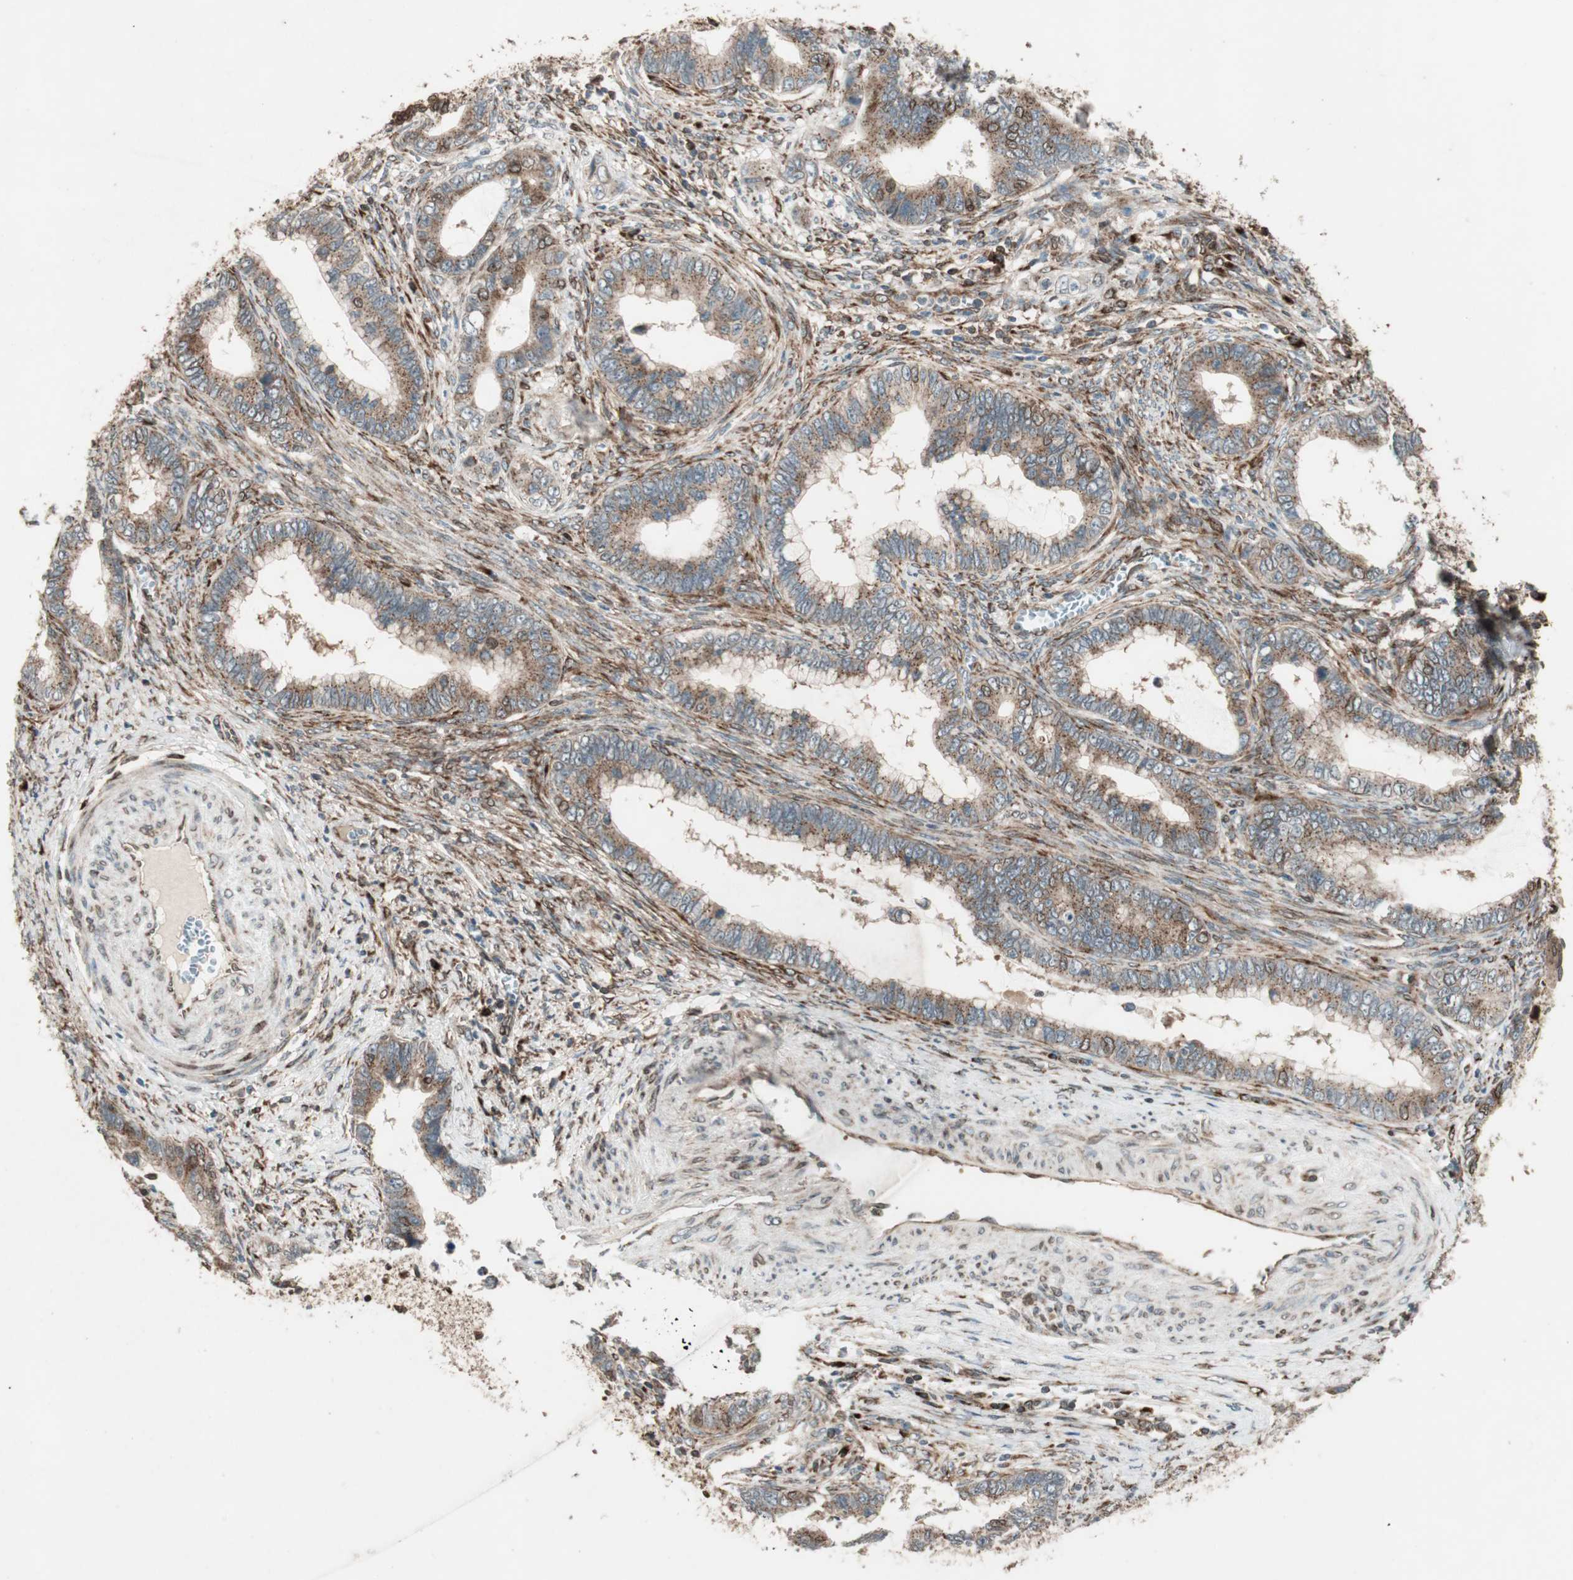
{"staining": {"intensity": "moderate", "quantity": ">75%", "location": "cytoplasmic/membranous"}, "tissue": "cervical cancer", "cell_type": "Tumor cells", "image_type": "cancer", "snomed": [{"axis": "morphology", "description": "Adenocarcinoma, NOS"}, {"axis": "topography", "description": "Cervix"}], "caption": "Immunohistochemistry (DAB (3,3'-diaminobenzidine)) staining of cervical adenocarcinoma exhibits moderate cytoplasmic/membranous protein expression in approximately >75% of tumor cells. The staining is performed using DAB brown chromogen to label protein expression. The nuclei are counter-stained blue using hematoxylin.", "gene": "NUP62", "patient": {"sex": "female", "age": 44}}